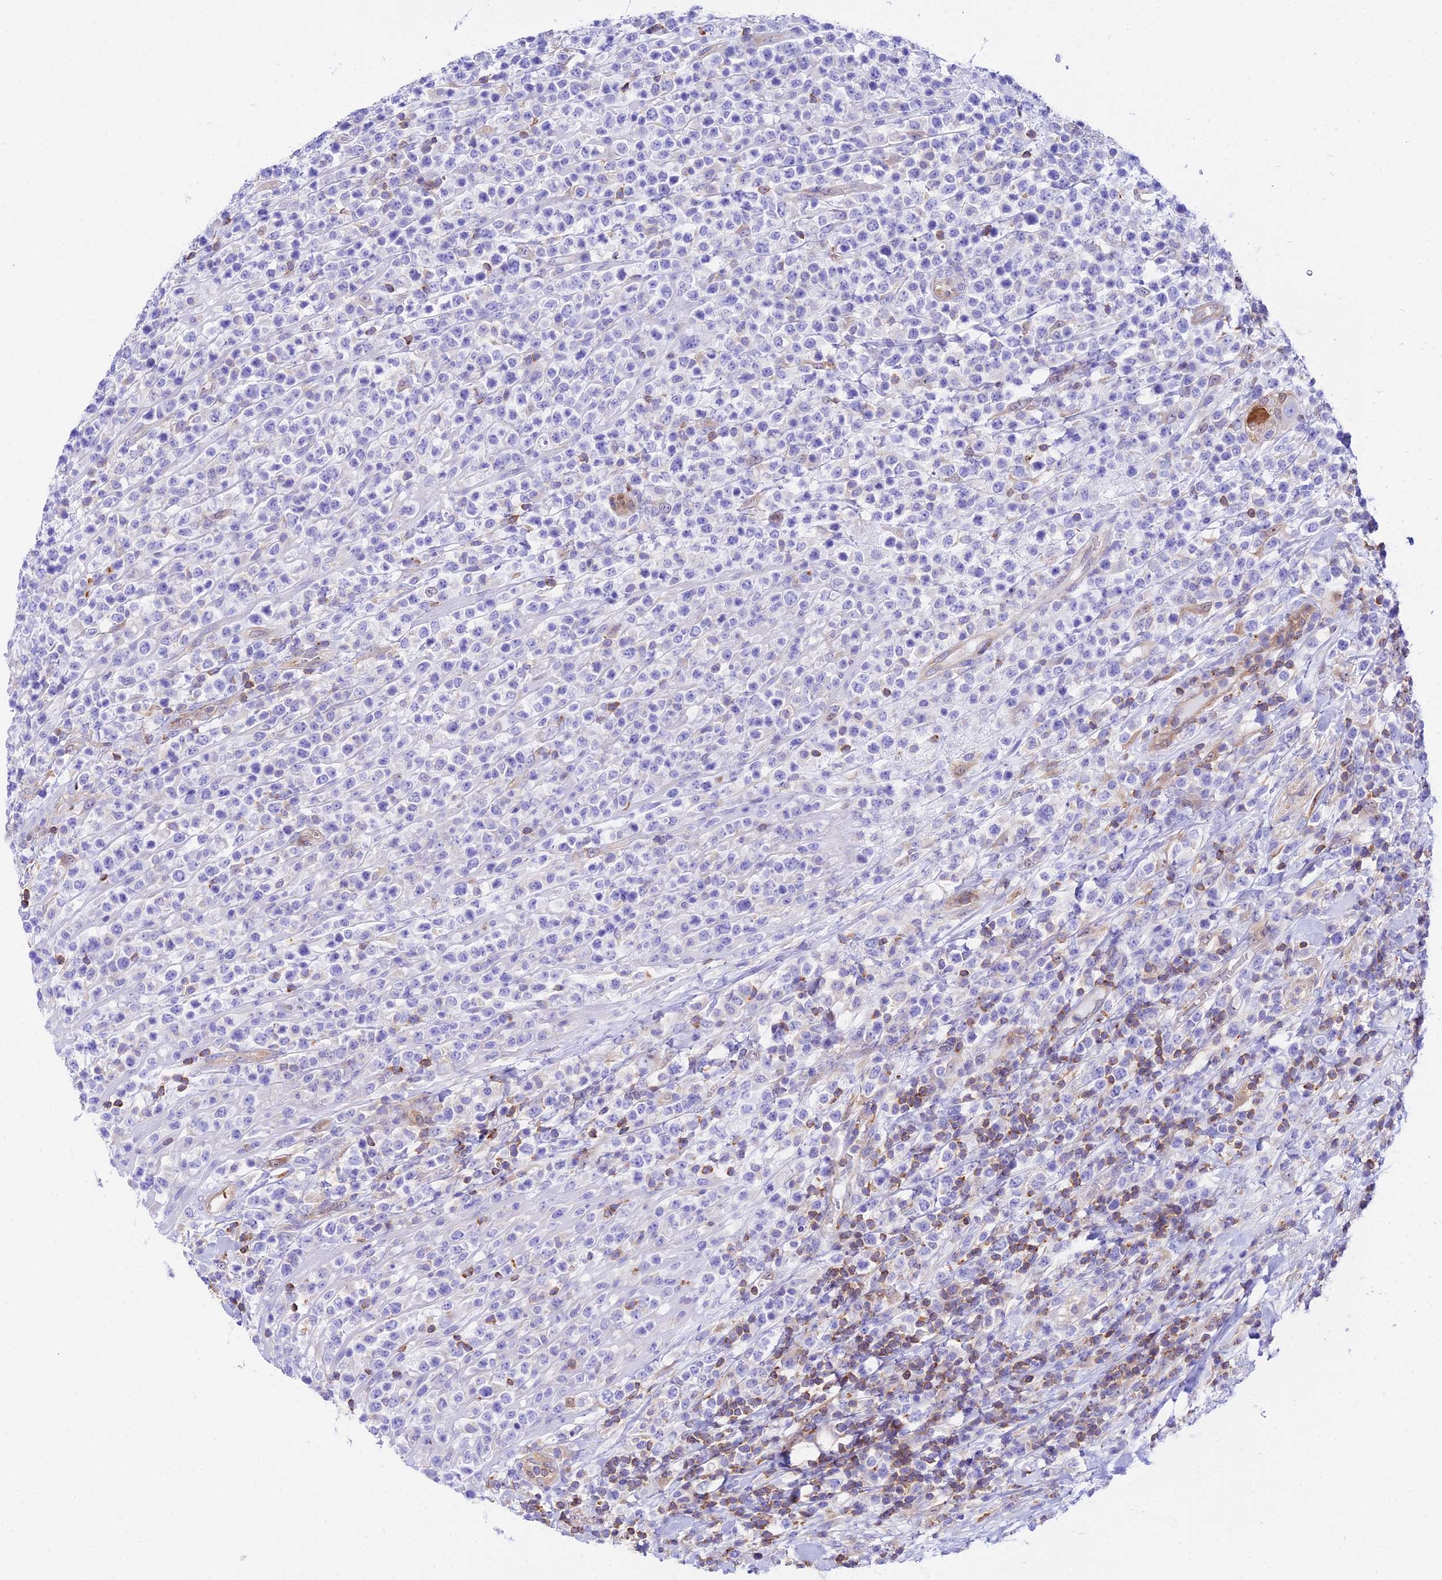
{"staining": {"intensity": "negative", "quantity": "none", "location": "none"}, "tissue": "lymphoma", "cell_type": "Tumor cells", "image_type": "cancer", "snomed": [{"axis": "morphology", "description": "Malignant lymphoma, non-Hodgkin's type, High grade"}, {"axis": "topography", "description": "Colon"}], "caption": "A micrograph of human malignant lymphoma, non-Hodgkin's type (high-grade) is negative for staining in tumor cells.", "gene": "S100A16", "patient": {"sex": "female", "age": 53}}